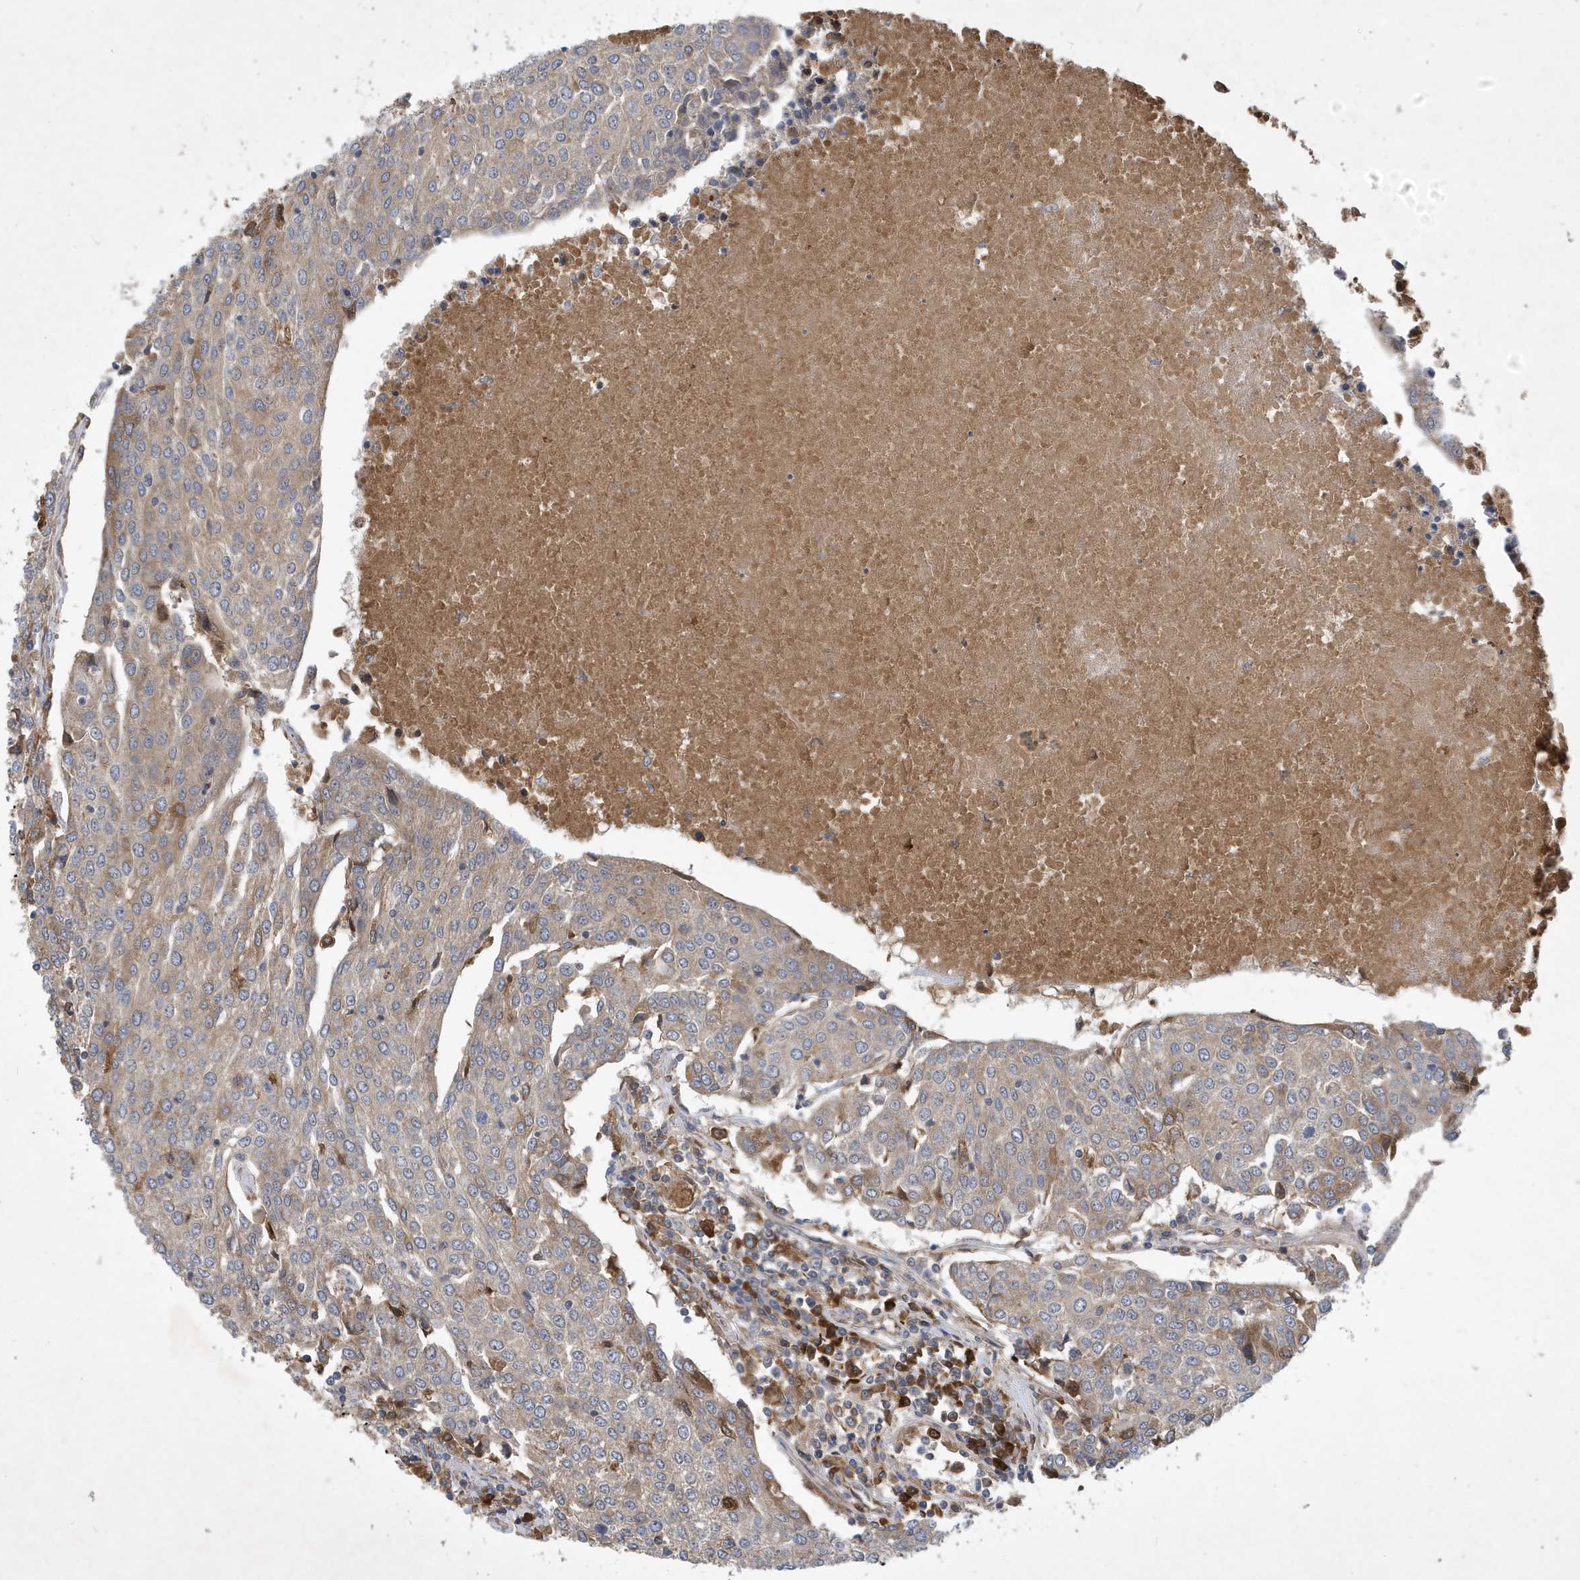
{"staining": {"intensity": "weak", "quantity": "<25%", "location": "cytoplasmic/membranous"}, "tissue": "urothelial cancer", "cell_type": "Tumor cells", "image_type": "cancer", "snomed": [{"axis": "morphology", "description": "Urothelial carcinoma, High grade"}, {"axis": "topography", "description": "Urinary bladder"}], "caption": "Tumor cells are negative for brown protein staining in high-grade urothelial carcinoma.", "gene": "STK19", "patient": {"sex": "female", "age": 85}}